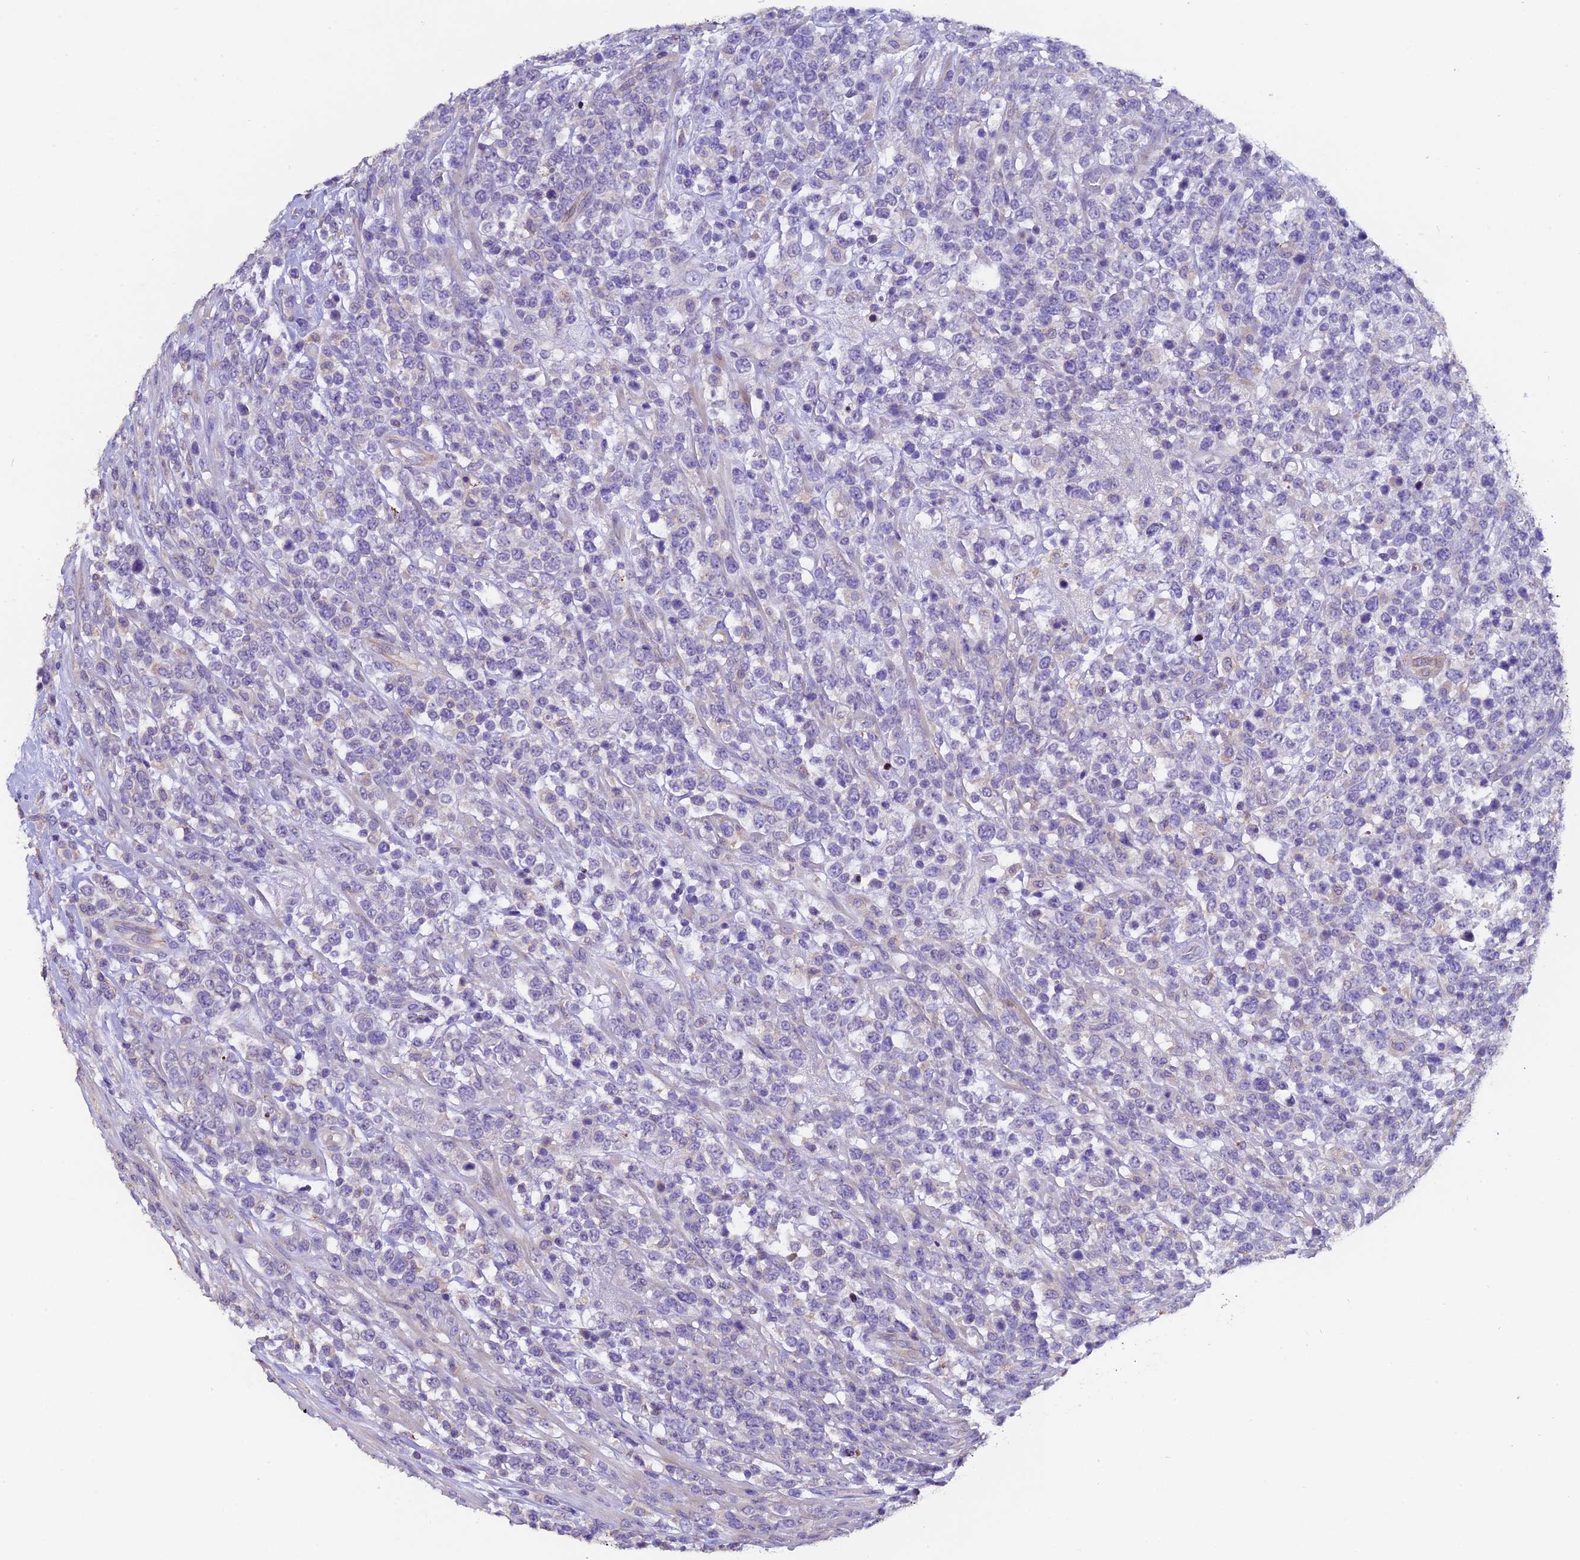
{"staining": {"intensity": "negative", "quantity": "none", "location": "none"}, "tissue": "lymphoma", "cell_type": "Tumor cells", "image_type": "cancer", "snomed": [{"axis": "morphology", "description": "Malignant lymphoma, non-Hodgkin's type, High grade"}, {"axis": "topography", "description": "Colon"}], "caption": "A histopathology image of lymphoma stained for a protein exhibits no brown staining in tumor cells.", "gene": "FBXW9", "patient": {"sex": "female", "age": 53}}